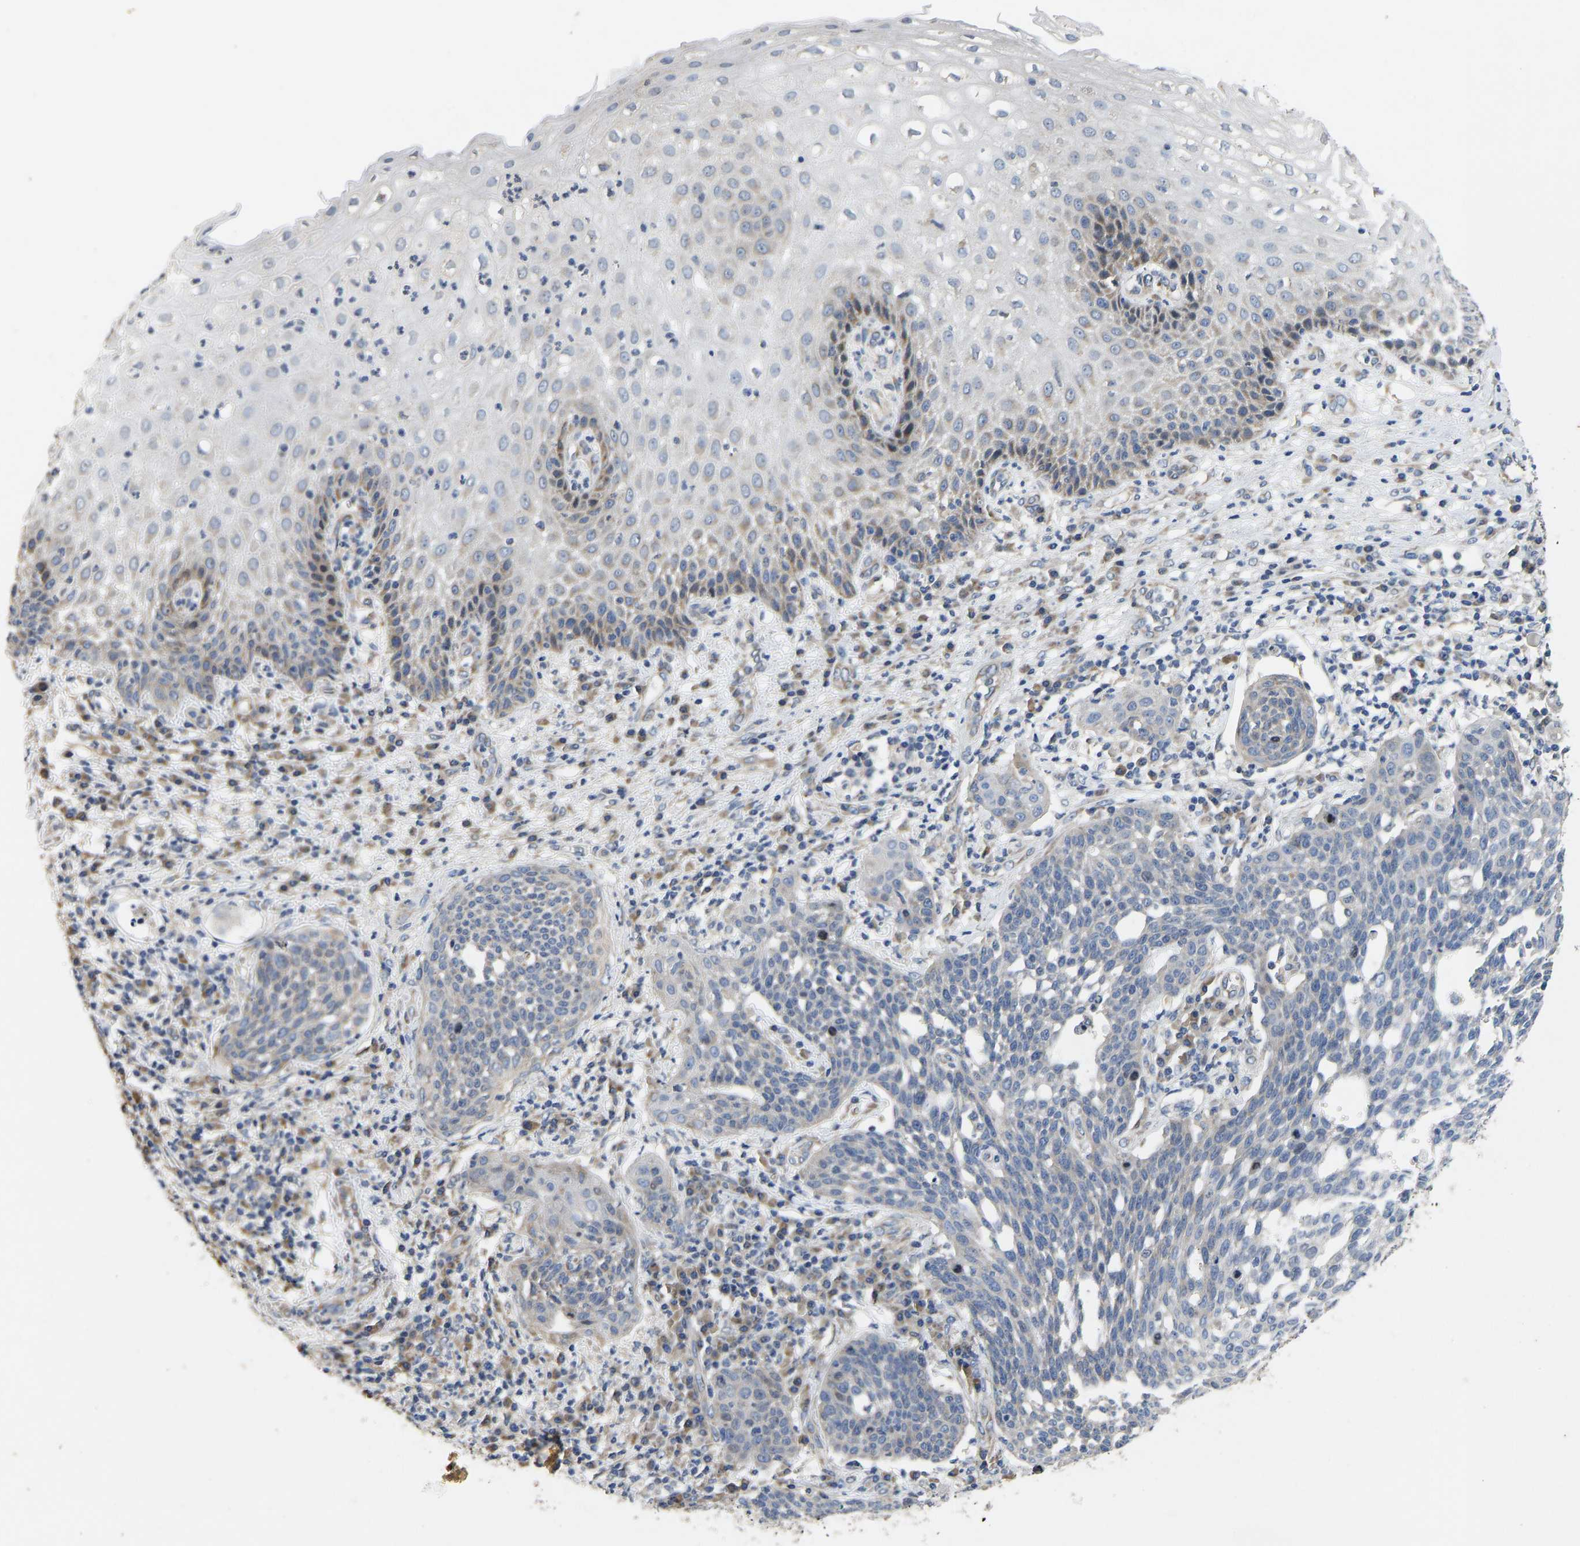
{"staining": {"intensity": "negative", "quantity": "none", "location": "none"}, "tissue": "cervical cancer", "cell_type": "Tumor cells", "image_type": "cancer", "snomed": [{"axis": "morphology", "description": "Squamous cell carcinoma, NOS"}, {"axis": "topography", "description": "Cervix"}], "caption": "Human cervical squamous cell carcinoma stained for a protein using immunohistochemistry (IHC) exhibits no staining in tumor cells.", "gene": "TMEM150A", "patient": {"sex": "female", "age": 34}}